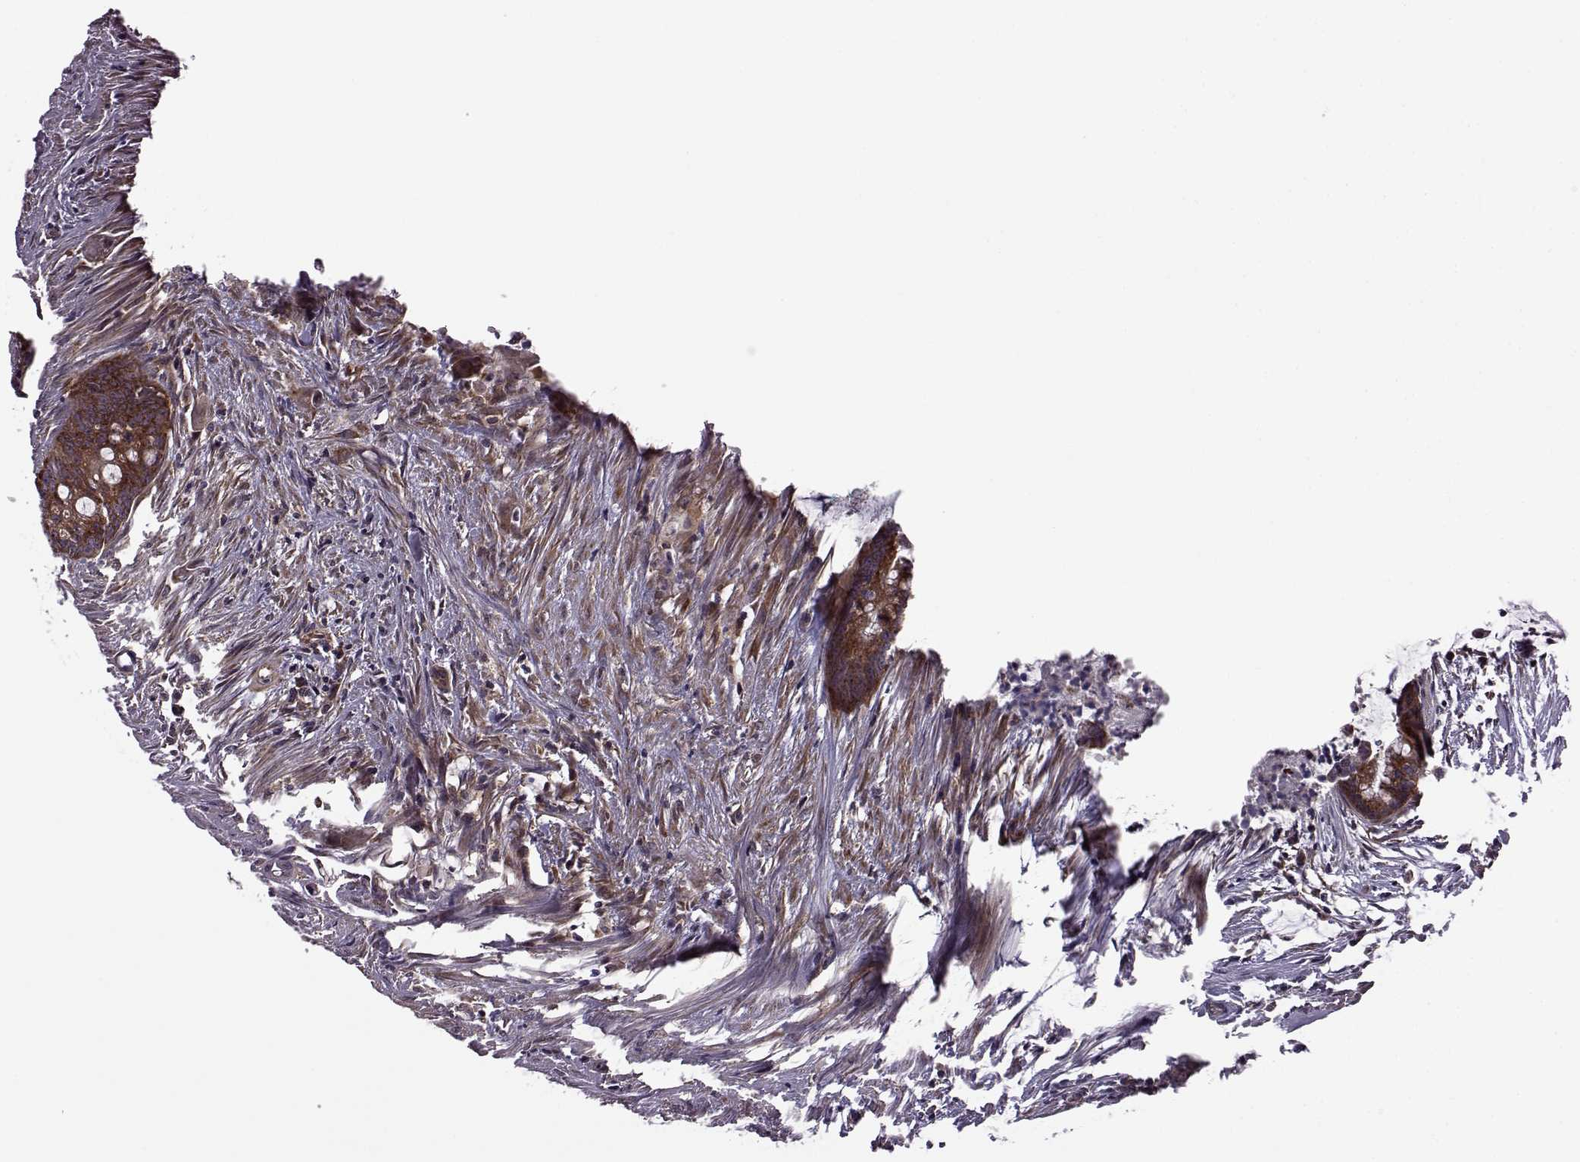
{"staining": {"intensity": "strong", "quantity": ">75%", "location": "cytoplasmic/membranous"}, "tissue": "colorectal cancer", "cell_type": "Tumor cells", "image_type": "cancer", "snomed": [{"axis": "morphology", "description": "Adenocarcinoma, NOS"}, {"axis": "topography", "description": "Colon"}], "caption": "Adenocarcinoma (colorectal) stained with a protein marker demonstrates strong staining in tumor cells.", "gene": "URI1", "patient": {"sex": "male", "age": 62}}